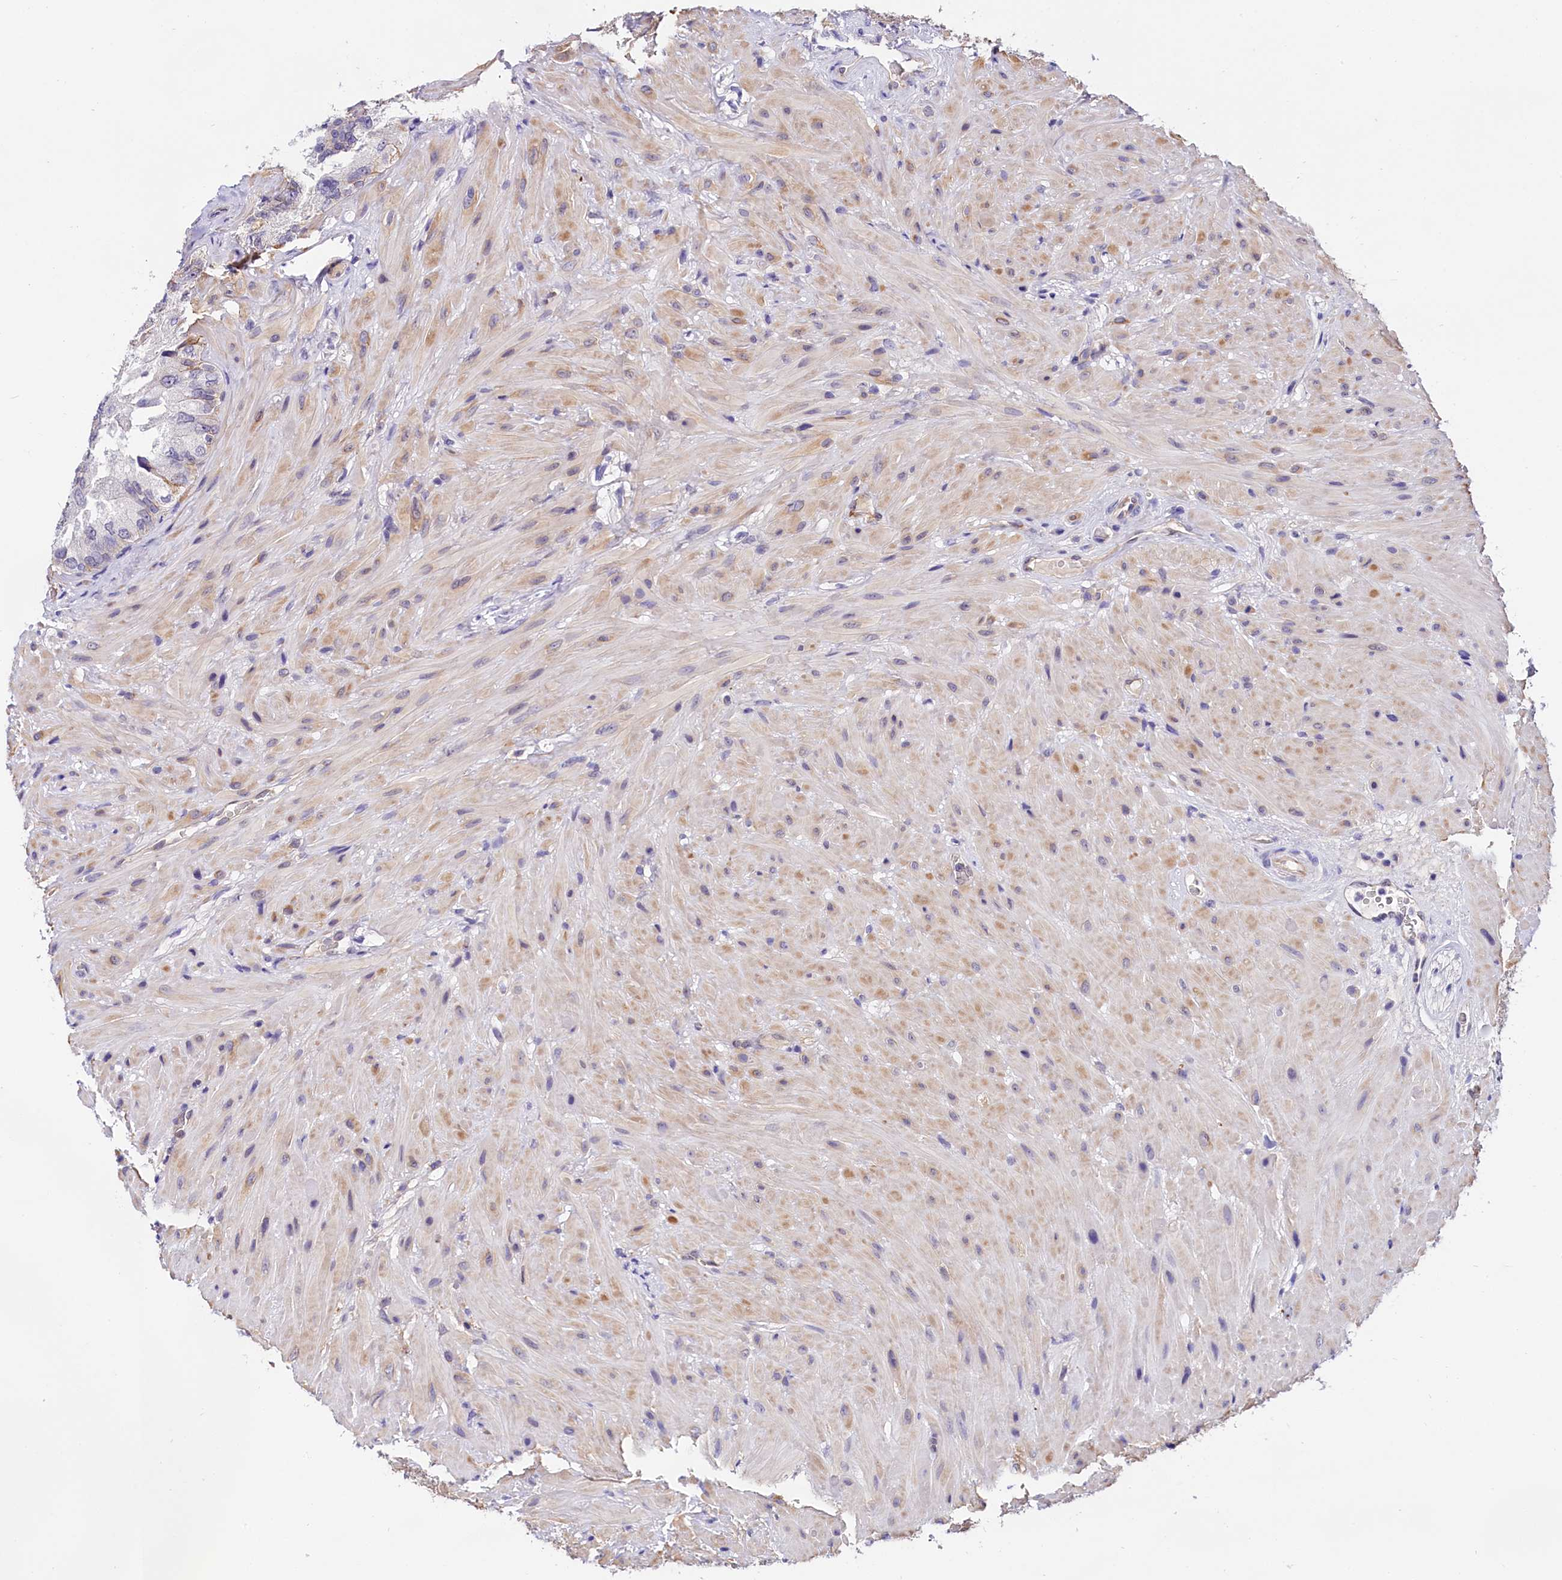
{"staining": {"intensity": "negative", "quantity": "none", "location": "none"}, "tissue": "seminal vesicle", "cell_type": "Glandular cells", "image_type": "normal", "snomed": [{"axis": "morphology", "description": "Normal tissue, NOS"}, {"axis": "topography", "description": "Seminal veicle"}, {"axis": "topography", "description": "Peripheral nerve tissue"}], "caption": "Seminal vesicle stained for a protein using immunohistochemistry exhibits no expression glandular cells.", "gene": "OAS3", "patient": {"sex": "male", "age": 67}}